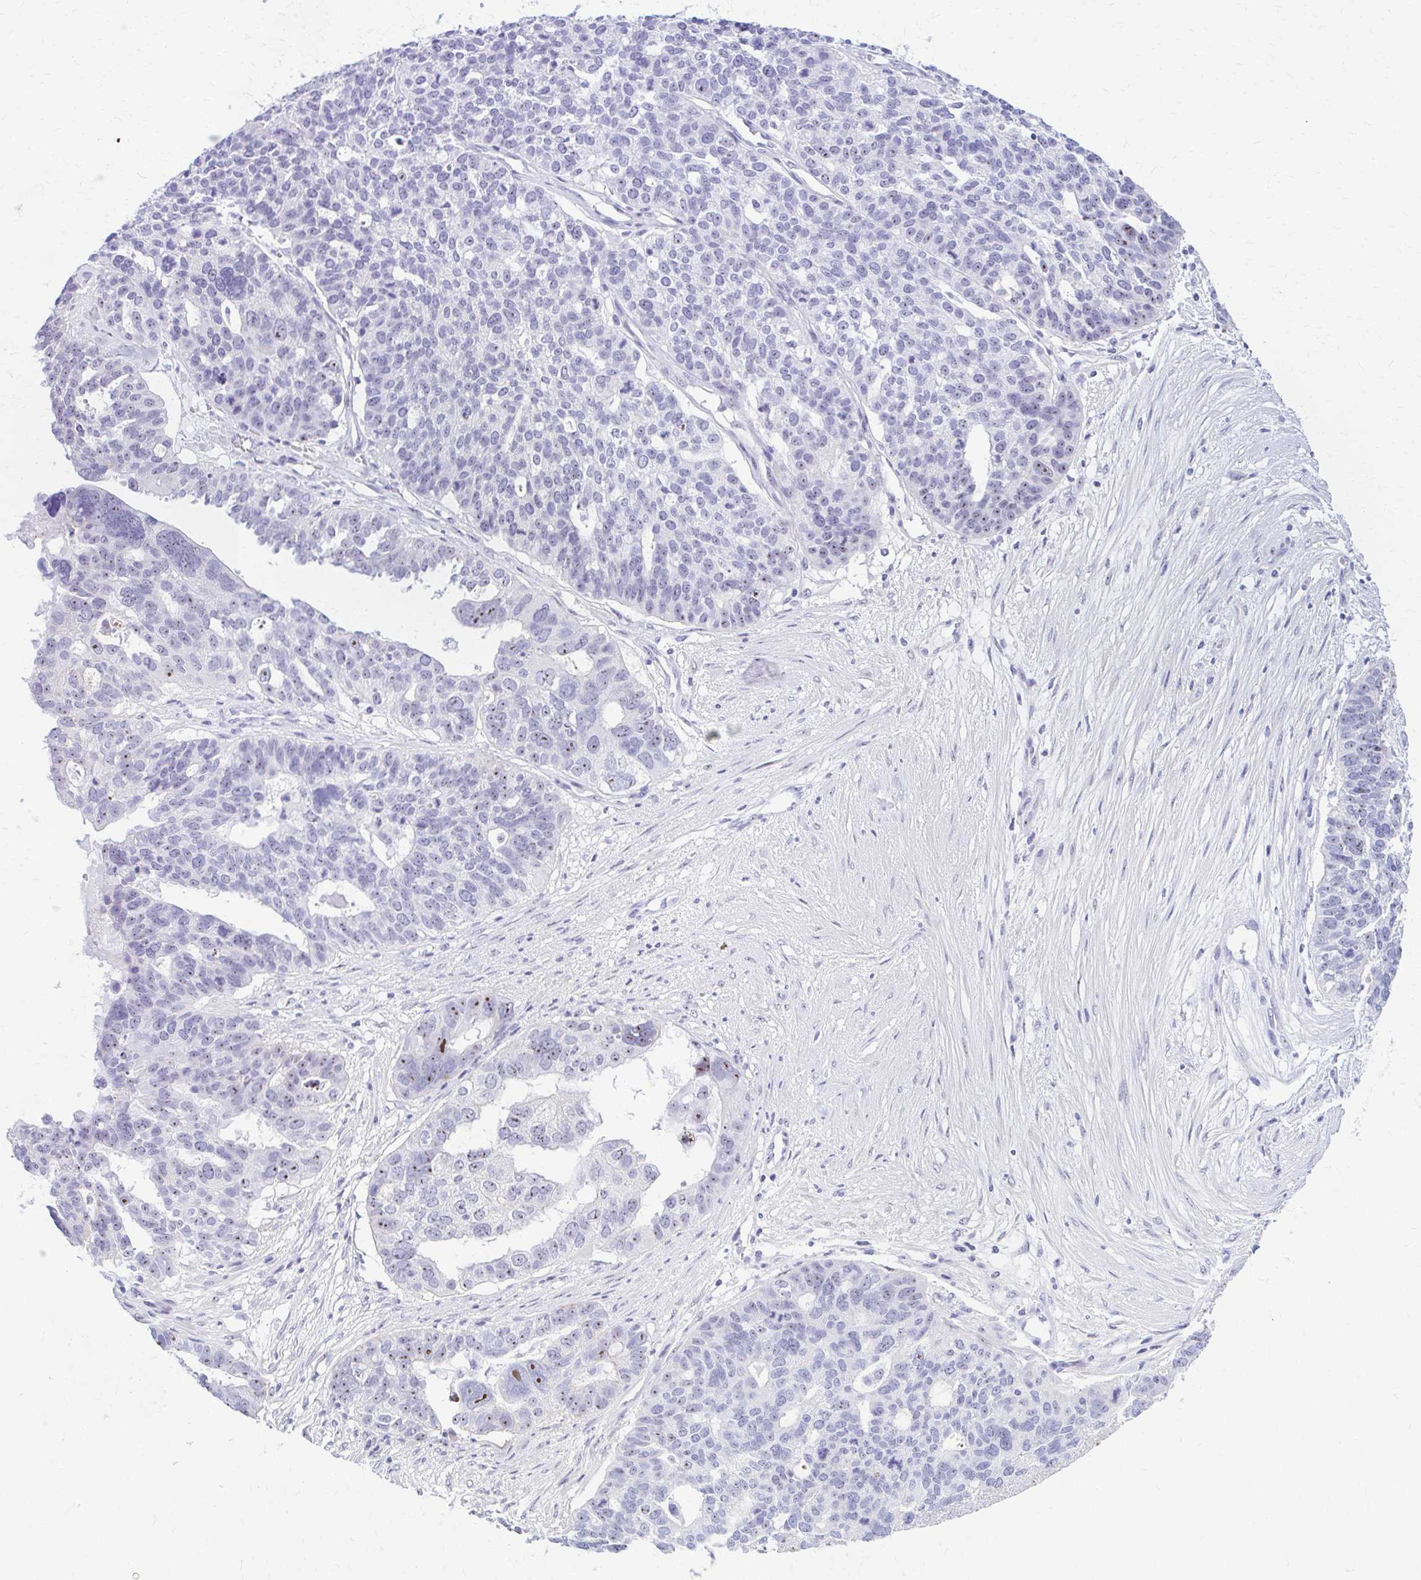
{"staining": {"intensity": "moderate", "quantity": "<25%", "location": "nuclear"}, "tissue": "ovarian cancer", "cell_type": "Tumor cells", "image_type": "cancer", "snomed": [{"axis": "morphology", "description": "Cystadenocarcinoma, serous, NOS"}, {"axis": "topography", "description": "Ovary"}], "caption": "About <25% of tumor cells in human ovarian cancer demonstrate moderate nuclear protein staining as visualized by brown immunohistochemical staining.", "gene": "FTSJ3", "patient": {"sex": "female", "age": 59}}